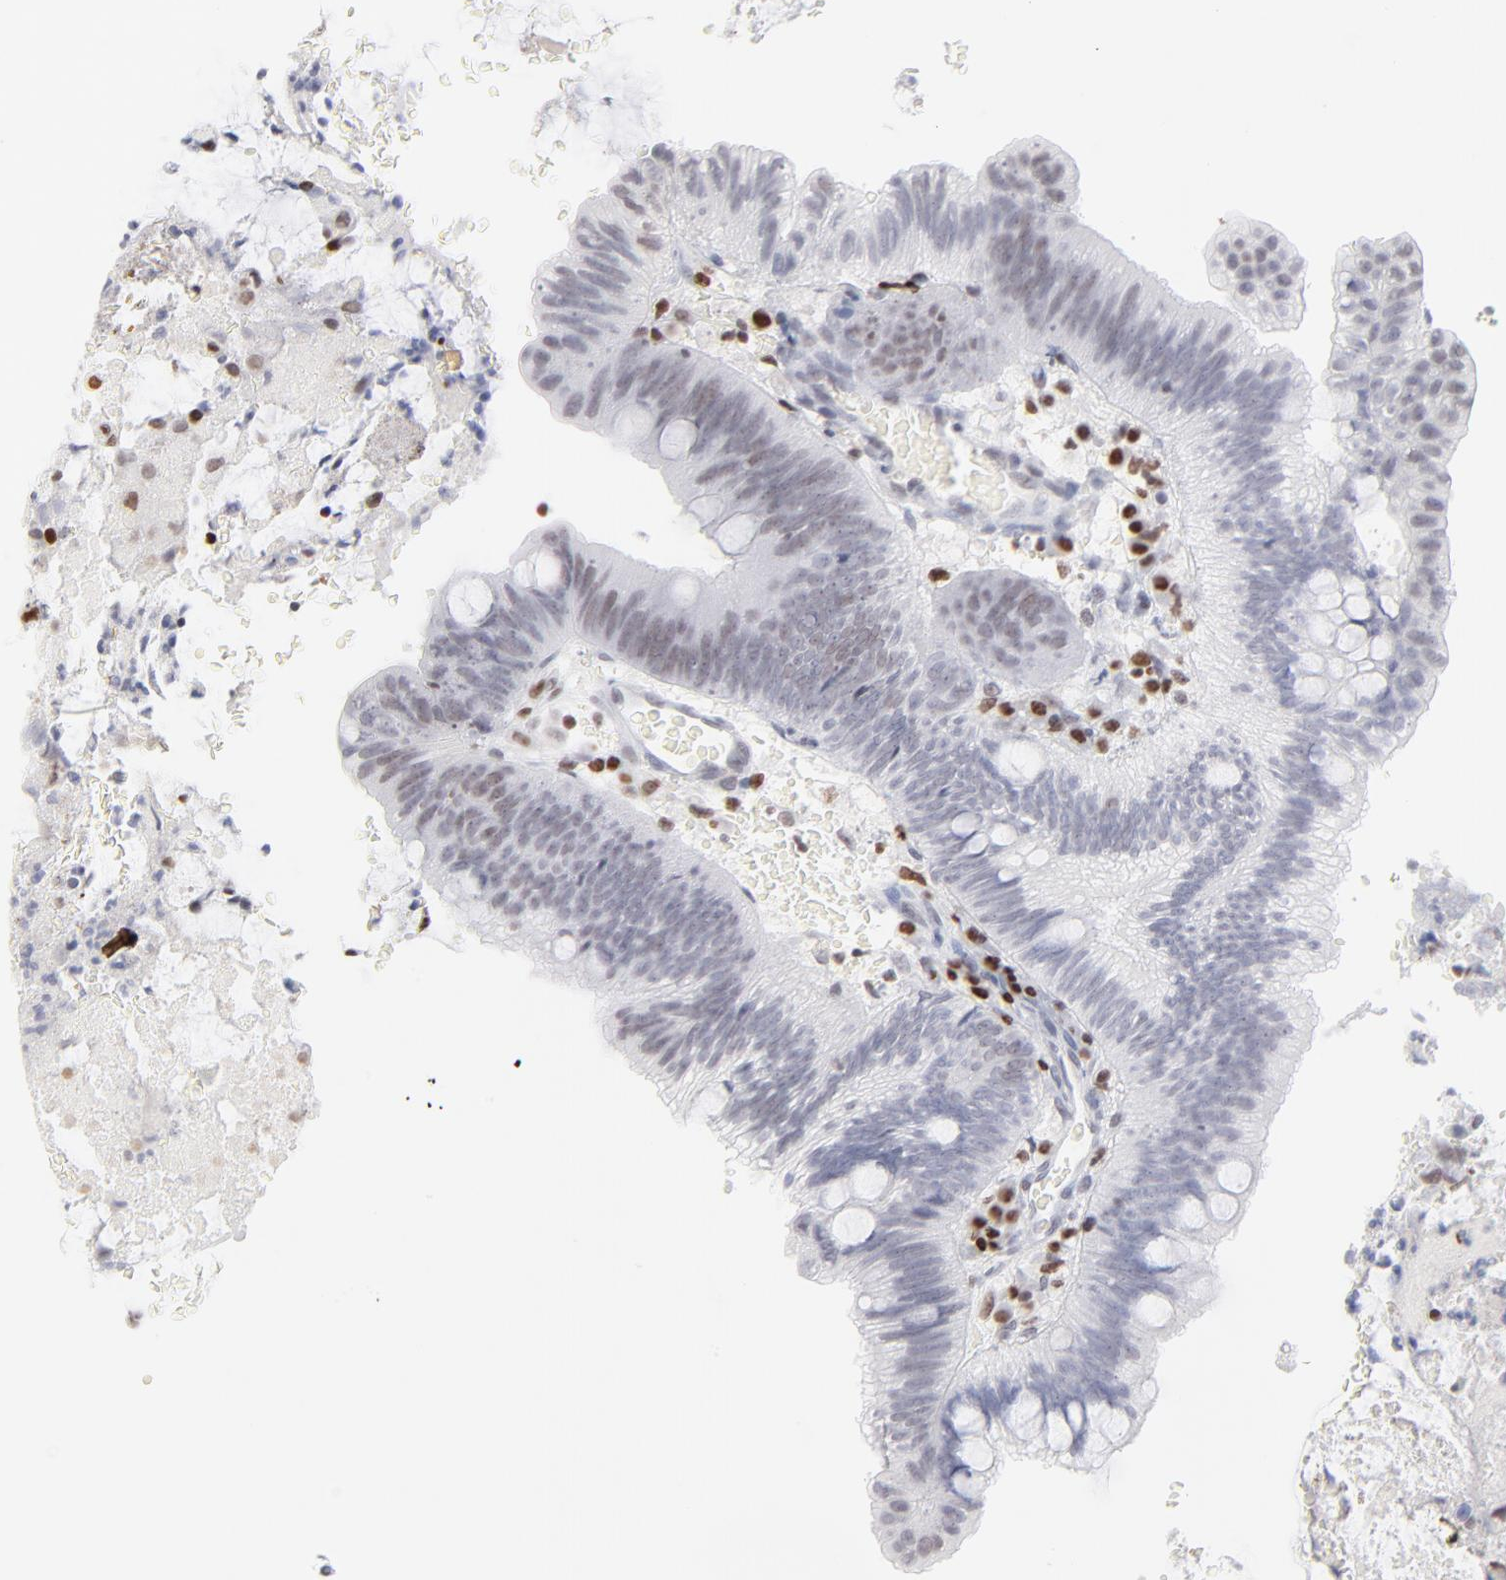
{"staining": {"intensity": "weak", "quantity": "25%-75%", "location": "nuclear"}, "tissue": "colorectal cancer", "cell_type": "Tumor cells", "image_type": "cancer", "snomed": [{"axis": "morphology", "description": "Normal tissue, NOS"}, {"axis": "morphology", "description": "Adenocarcinoma, NOS"}, {"axis": "topography", "description": "Rectum"}], "caption": "Protein expression analysis of human colorectal cancer (adenocarcinoma) reveals weak nuclear staining in about 25%-75% of tumor cells.", "gene": "PARP1", "patient": {"sex": "male", "age": 92}}